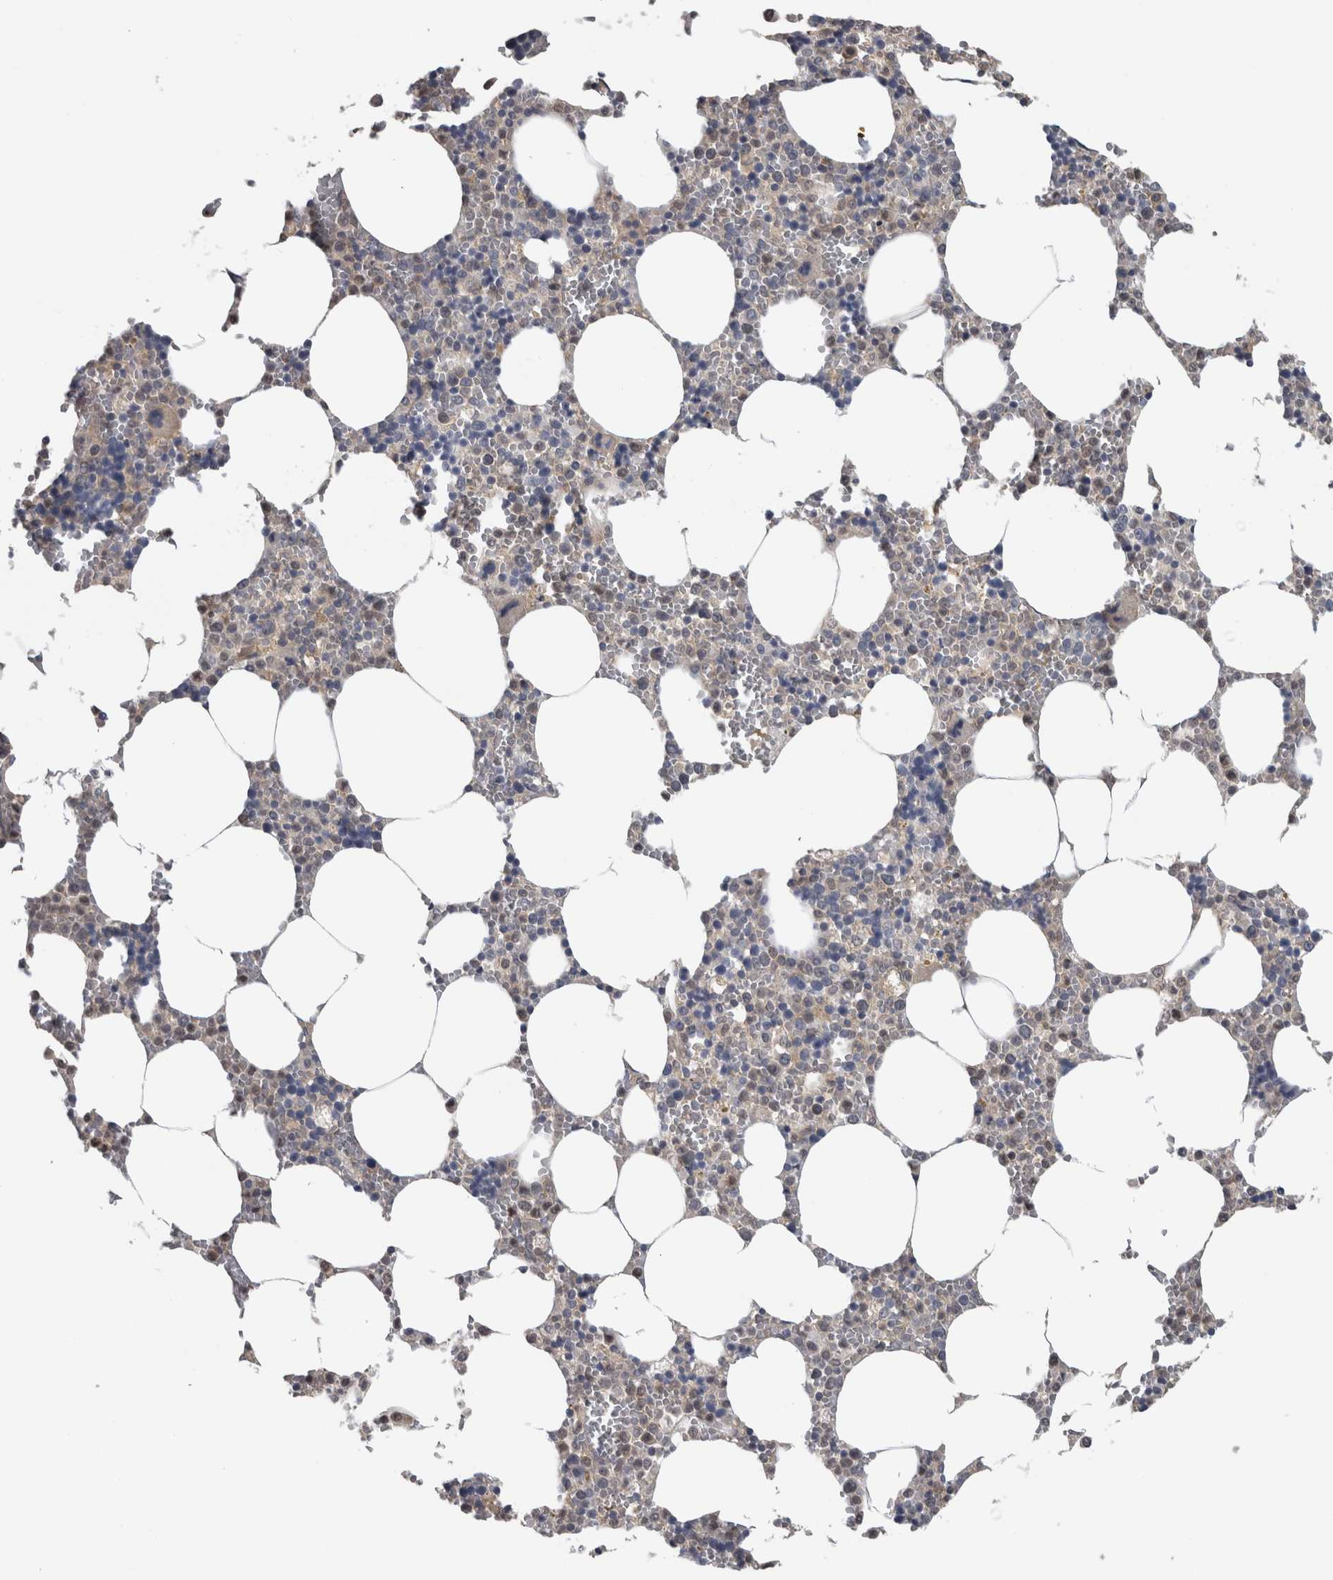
{"staining": {"intensity": "weak", "quantity": "<25%", "location": "nuclear"}, "tissue": "bone marrow", "cell_type": "Hematopoietic cells", "image_type": "normal", "snomed": [{"axis": "morphology", "description": "Normal tissue, NOS"}, {"axis": "topography", "description": "Bone marrow"}], "caption": "Hematopoietic cells are negative for brown protein staining in benign bone marrow. (Immunohistochemistry (ihc), brightfield microscopy, high magnification).", "gene": "NAPRT", "patient": {"sex": "male", "age": 70}}